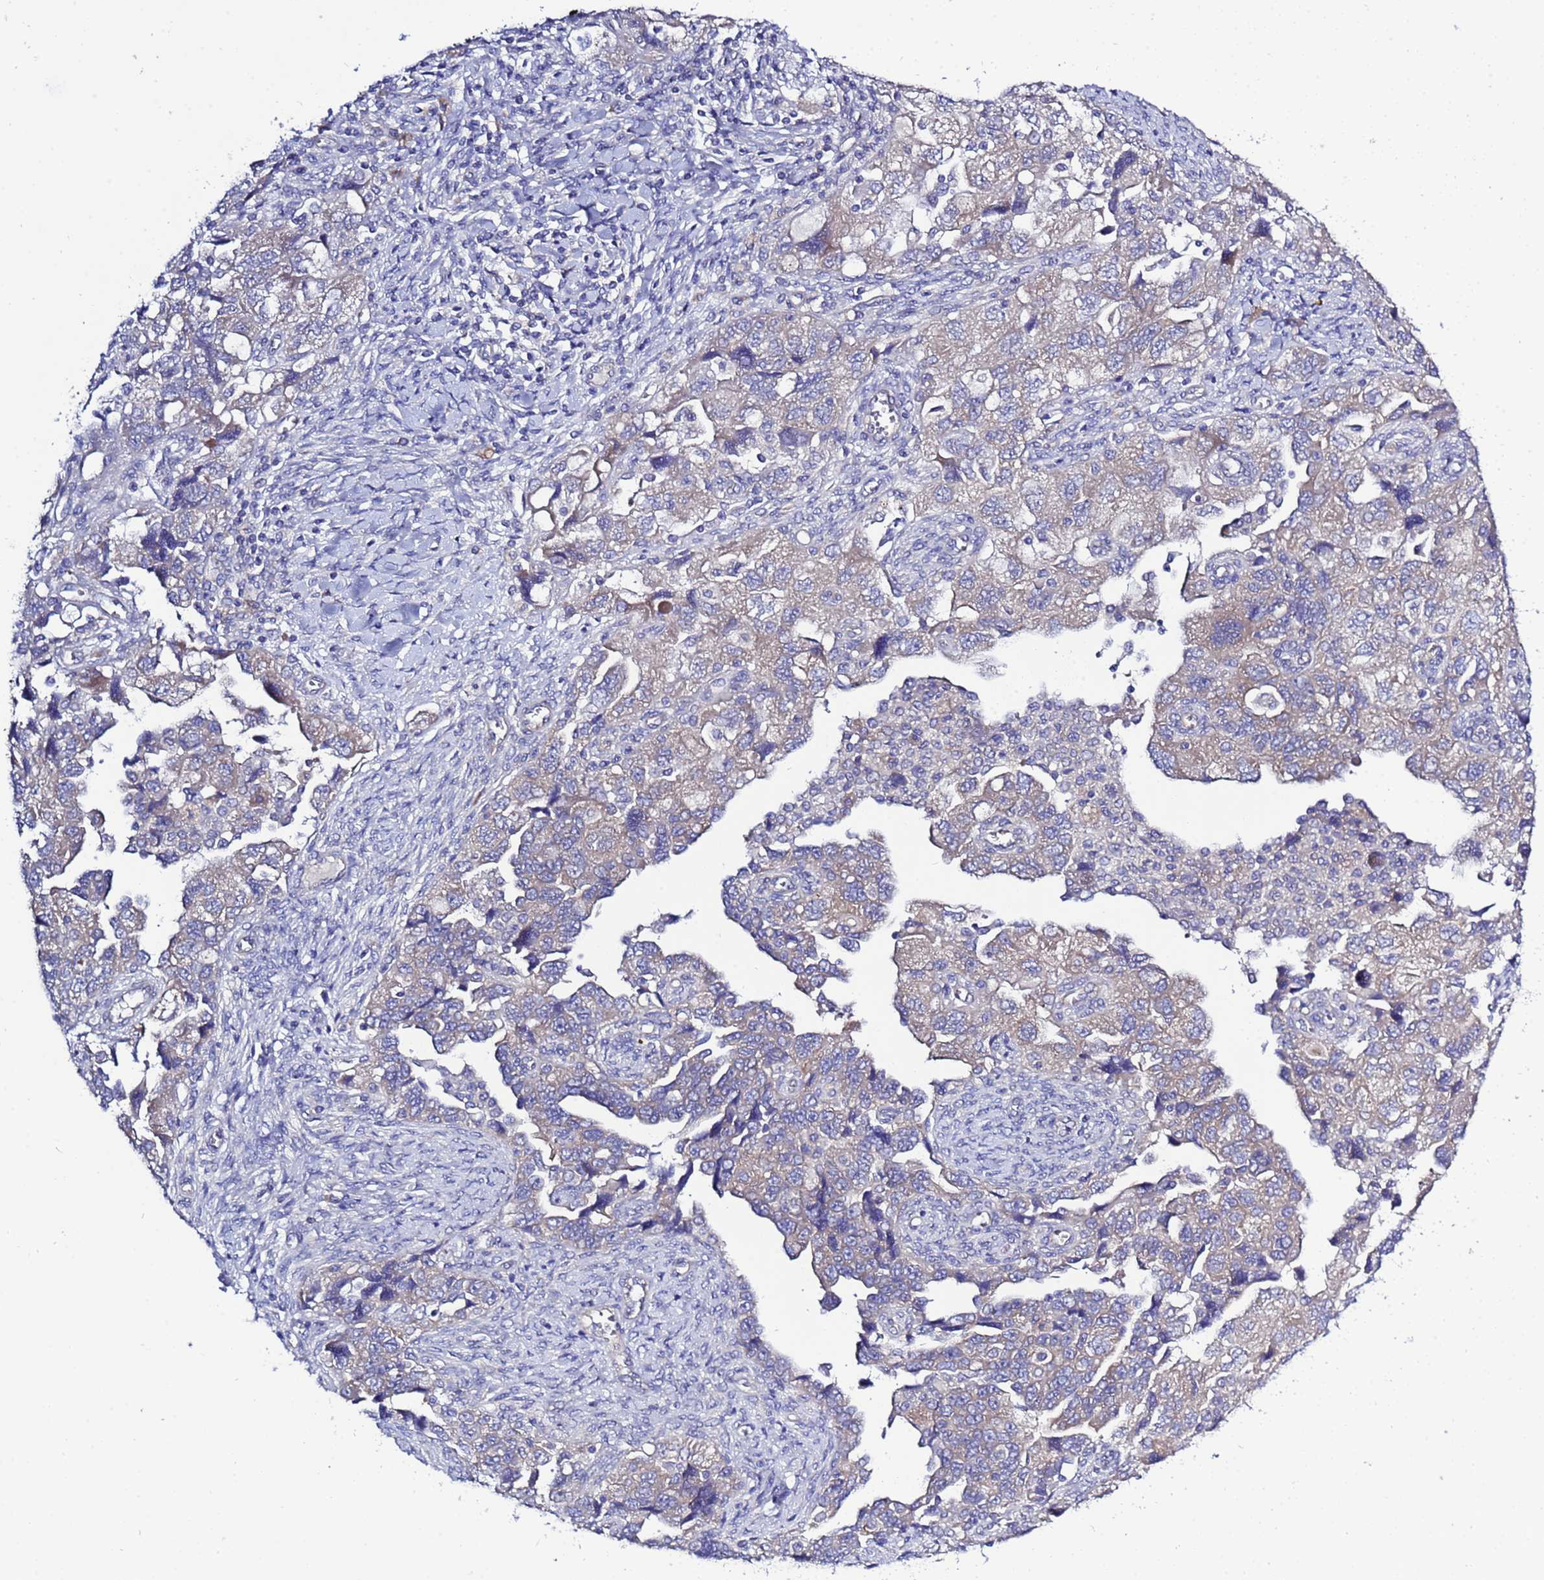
{"staining": {"intensity": "weak", "quantity": "<25%", "location": "cytoplasmic/membranous"}, "tissue": "ovarian cancer", "cell_type": "Tumor cells", "image_type": "cancer", "snomed": [{"axis": "morphology", "description": "Carcinoma, NOS"}, {"axis": "morphology", "description": "Cystadenocarcinoma, serous, NOS"}, {"axis": "topography", "description": "Ovary"}], "caption": "Immunohistochemical staining of human ovarian cancer exhibits no significant staining in tumor cells.", "gene": "RC3H2", "patient": {"sex": "female", "age": 69}}